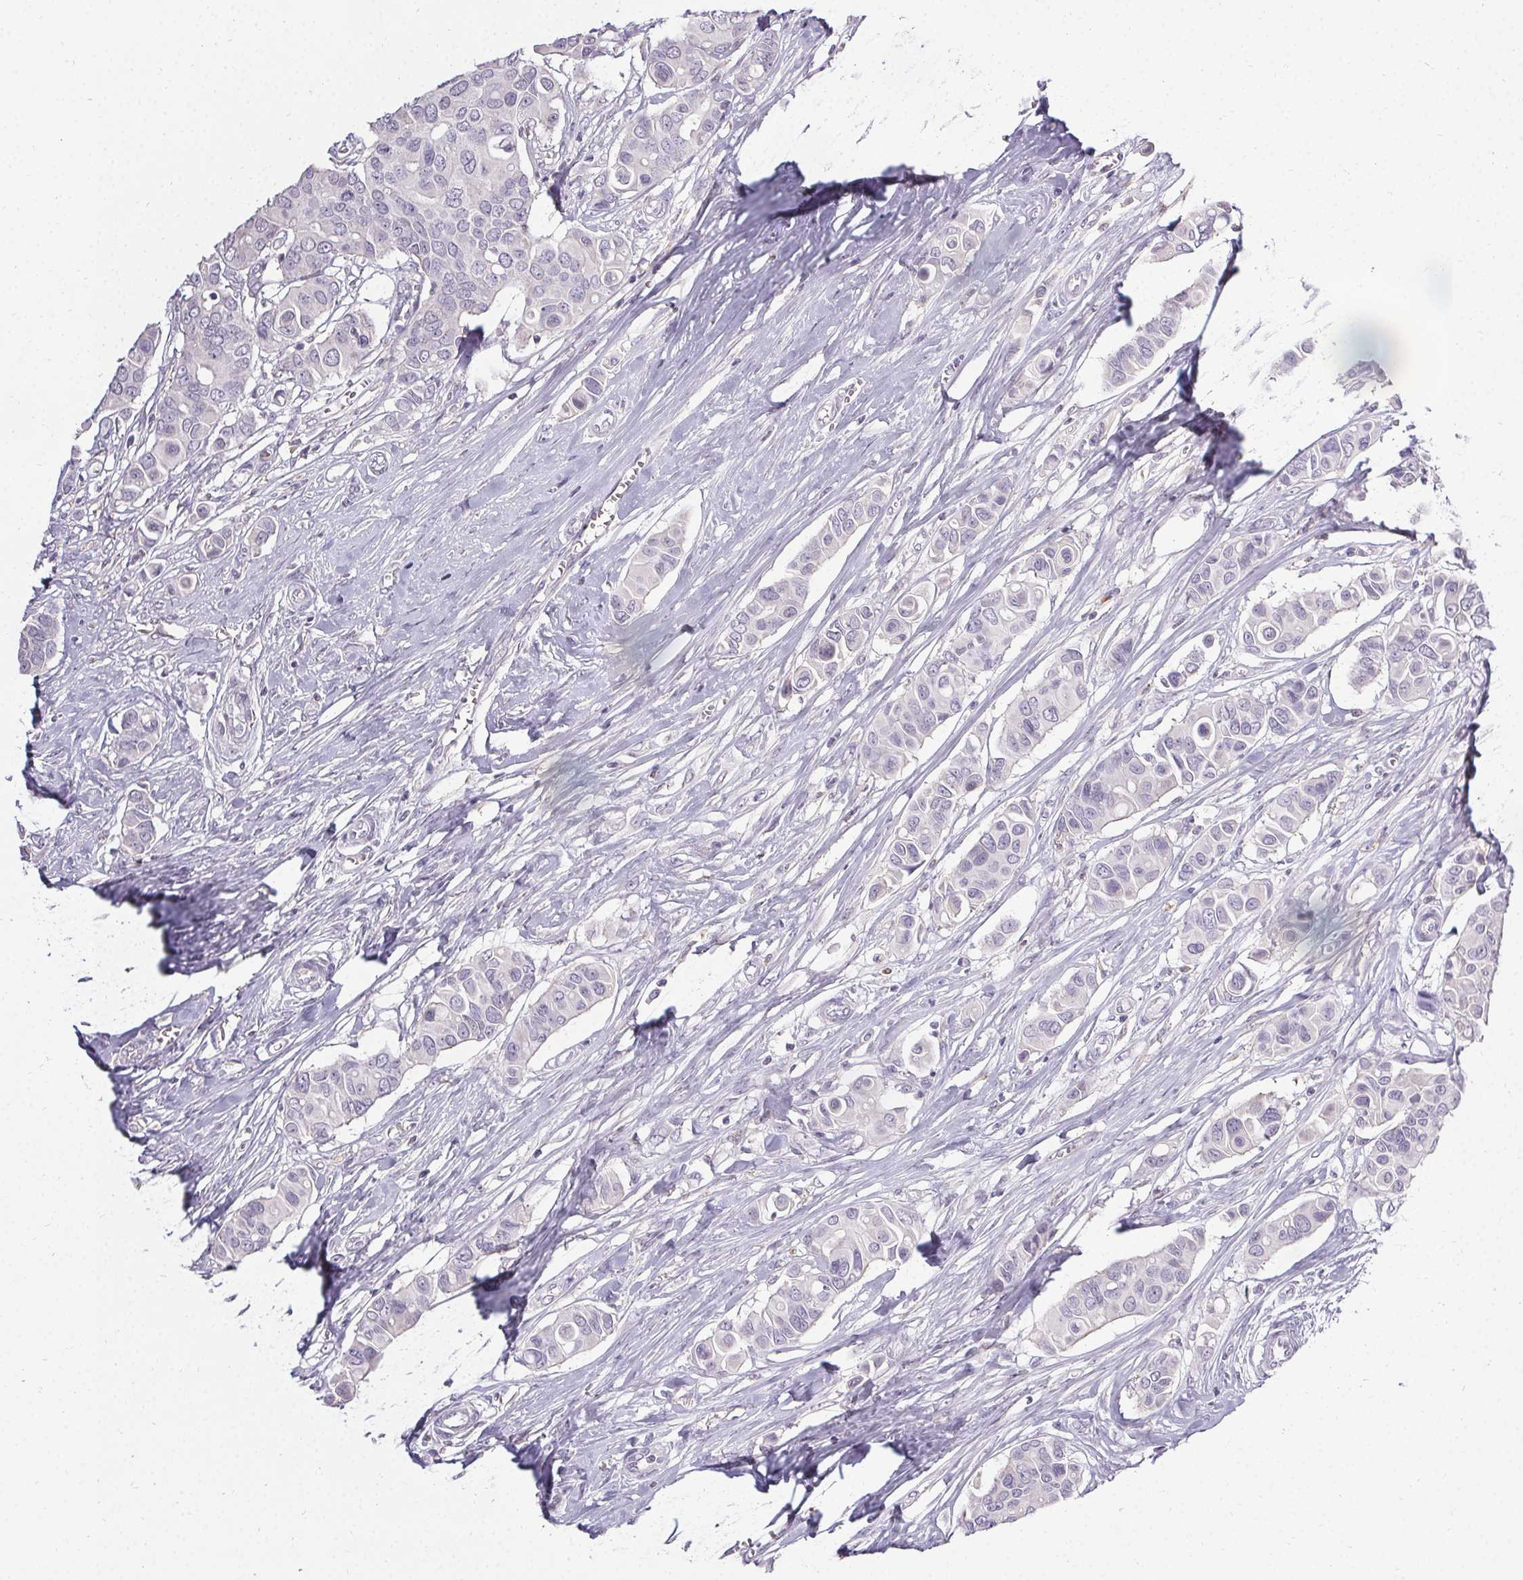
{"staining": {"intensity": "negative", "quantity": "none", "location": "none"}, "tissue": "breast cancer", "cell_type": "Tumor cells", "image_type": "cancer", "snomed": [{"axis": "morphology", "description": "Normal tissue, NOS"}, {"axis": "morphology", "description": "Duct carcinoma"}, {"axis": "topography", "description": "Skin"}, {"axis": "topography", "description": "Breast"}], "caption": "Tumor cells are negative for brown protein staining in breast cancer (infiltrating ductal carcinoma).", "gene": "PMEL", "patient": {"sex": "female", "age": 54}}